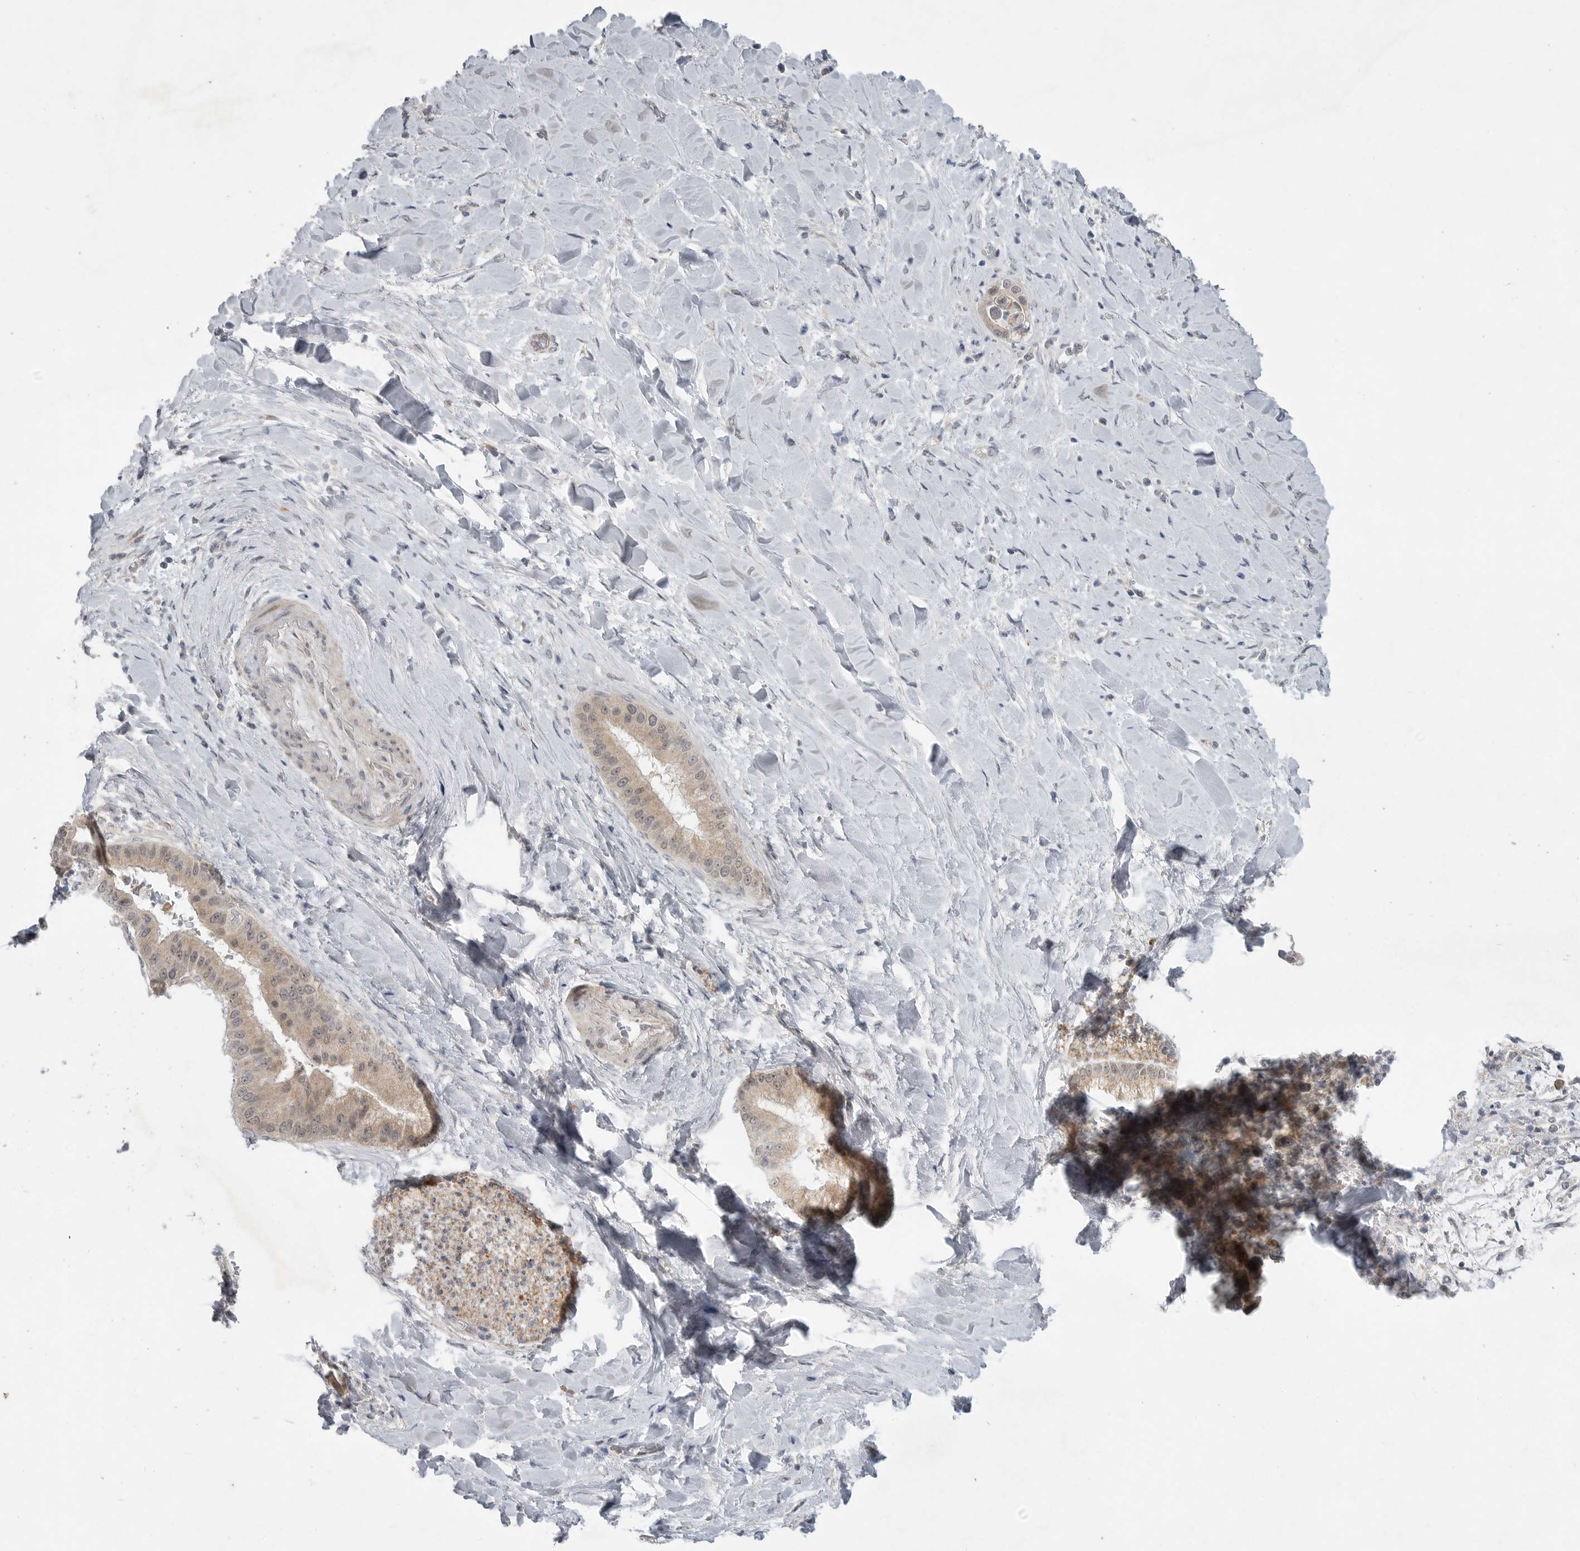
{"staining": {"intensity": "weak", "quantity": "25%-75%", "location": "cytoplasmic/membranous"}, "tissue": "liver cancer", "cell_type": "Tumor cells", "image_type": "cancer", "snomed": [{"axis": "morphology", "description": "Cholangiocarcinoma"}, {"axis": "topography", "description": "Liver"}], "caption": "Liver cholangiocarcinoma tissue reveals weak cytoplasmic/membranous staining in about 25%-75% of tumor cells, visualized by immunohistochemistry.", "gene": "FBXO43", "patient": {"sex": "female", "age": 54}}